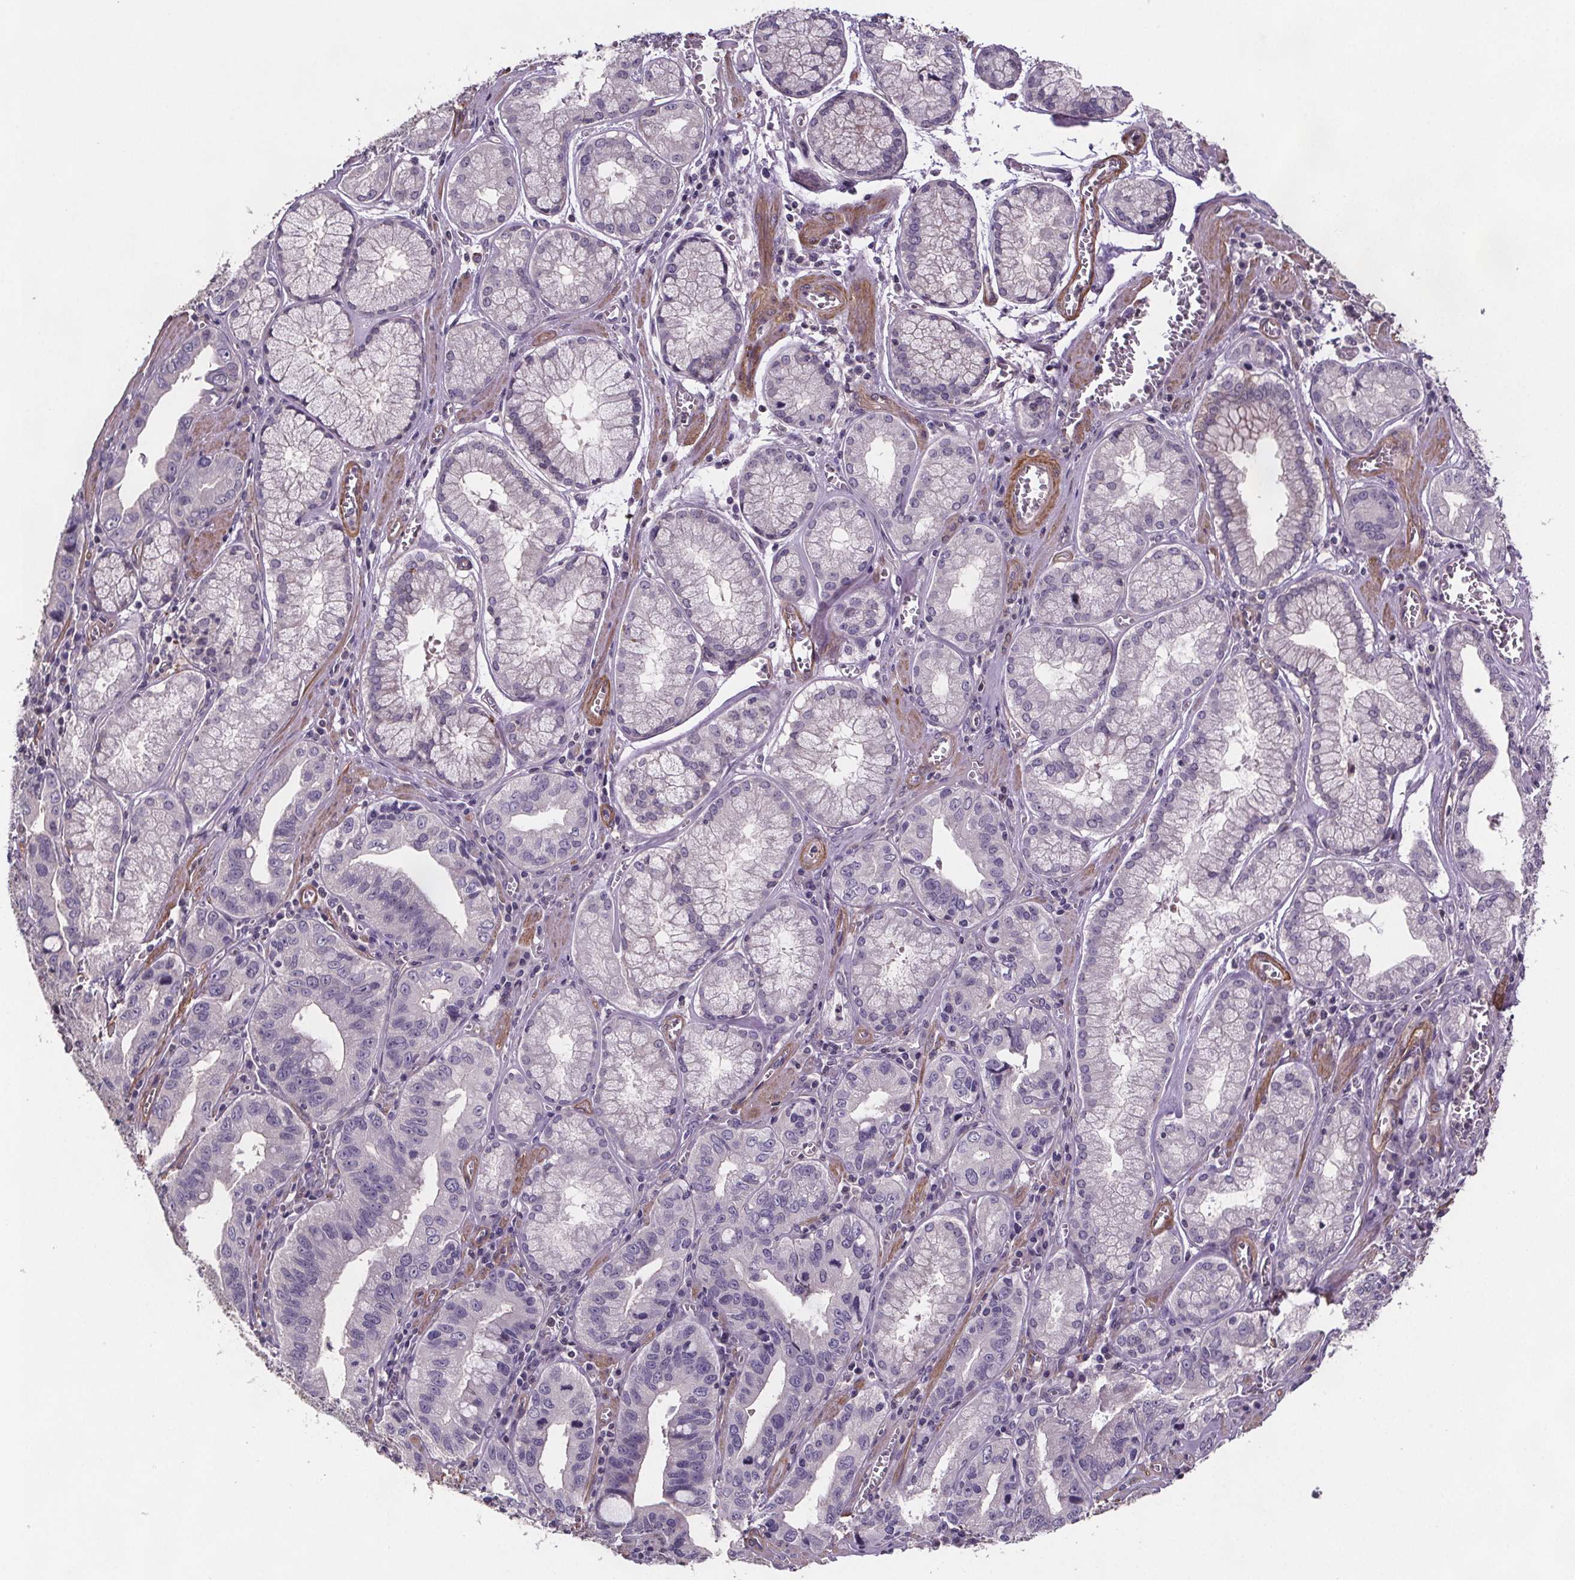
{"staining": {"intensity": "negative", "quantity": "none", "location": "none"}, "tissue": "stomach cancer", "cell_type": "Tumor cells", "image_type": "cancer", "snomed": [{"axis": "morphology", "description": "Adenocarcinoma, NOS"}, {"axis": "topography", "description": "Stomach, lower"}], "caption": "Tumor cells show no significant protein expression in stomach cancer (adenocarcinoma). (Immunohistochemistry, brightfield microscopy, high magnification).", "gene": "CLN3", "patient": {"sex": "female", "age": 76}}